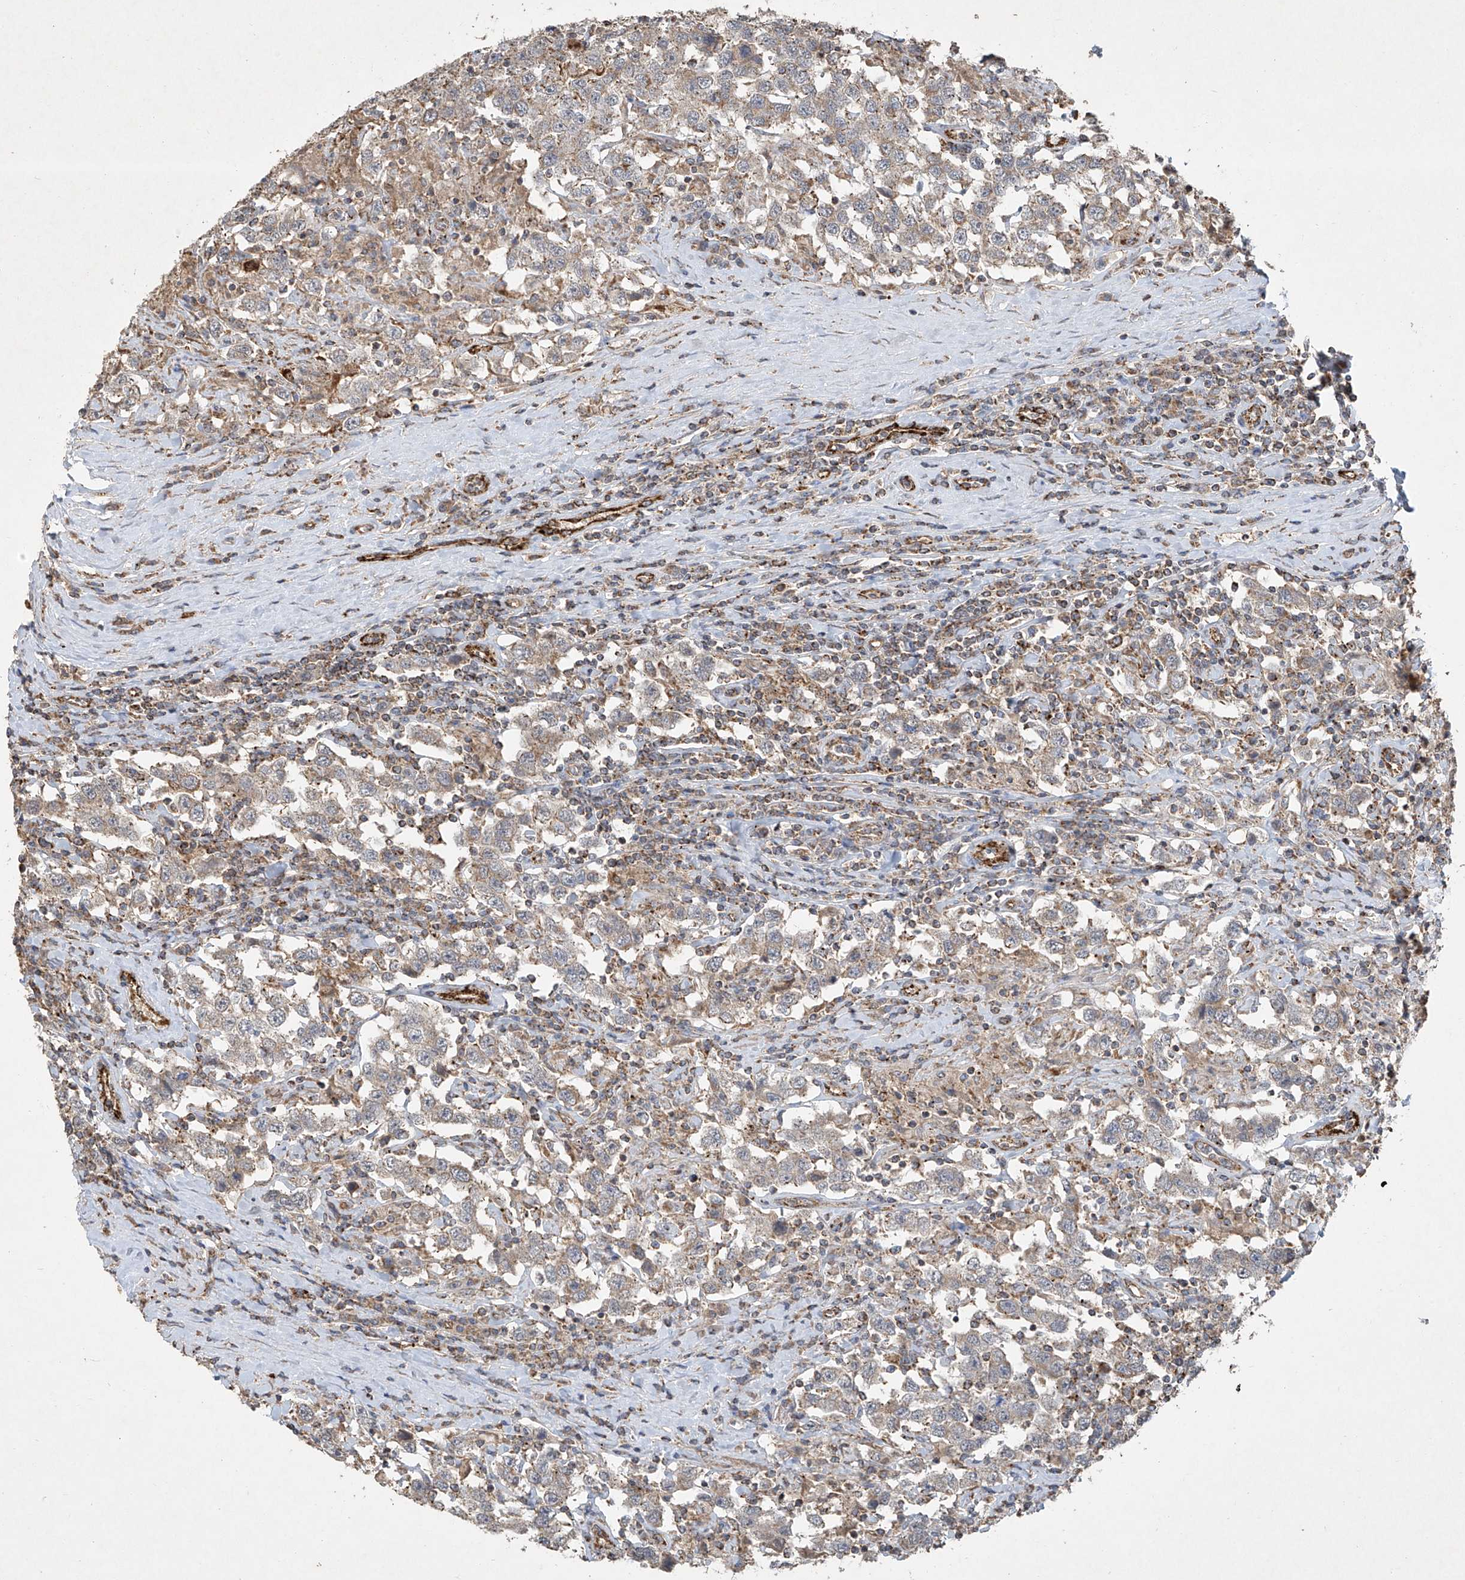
{"staining": {"intensity": "weak", "quantity": "25%-75%", "location": "cytoplasmic/membranous"}, "tissue": "testis cancer", "cell_type": "Tumor cells", "image_type": "cancer", "snomed": [{"axis": "morphology", "description": "Seminoma, NOS"}, {"axis": "topography", "description": "Testis"}], "caption": "Protein staining by IHC displays weak cytoplasmic/membranous positivity in about 25%-75% of tumor cells in seminoma (testis).", "gene": "UQCC1", "patient": {"sex": "male", "age": 41}}